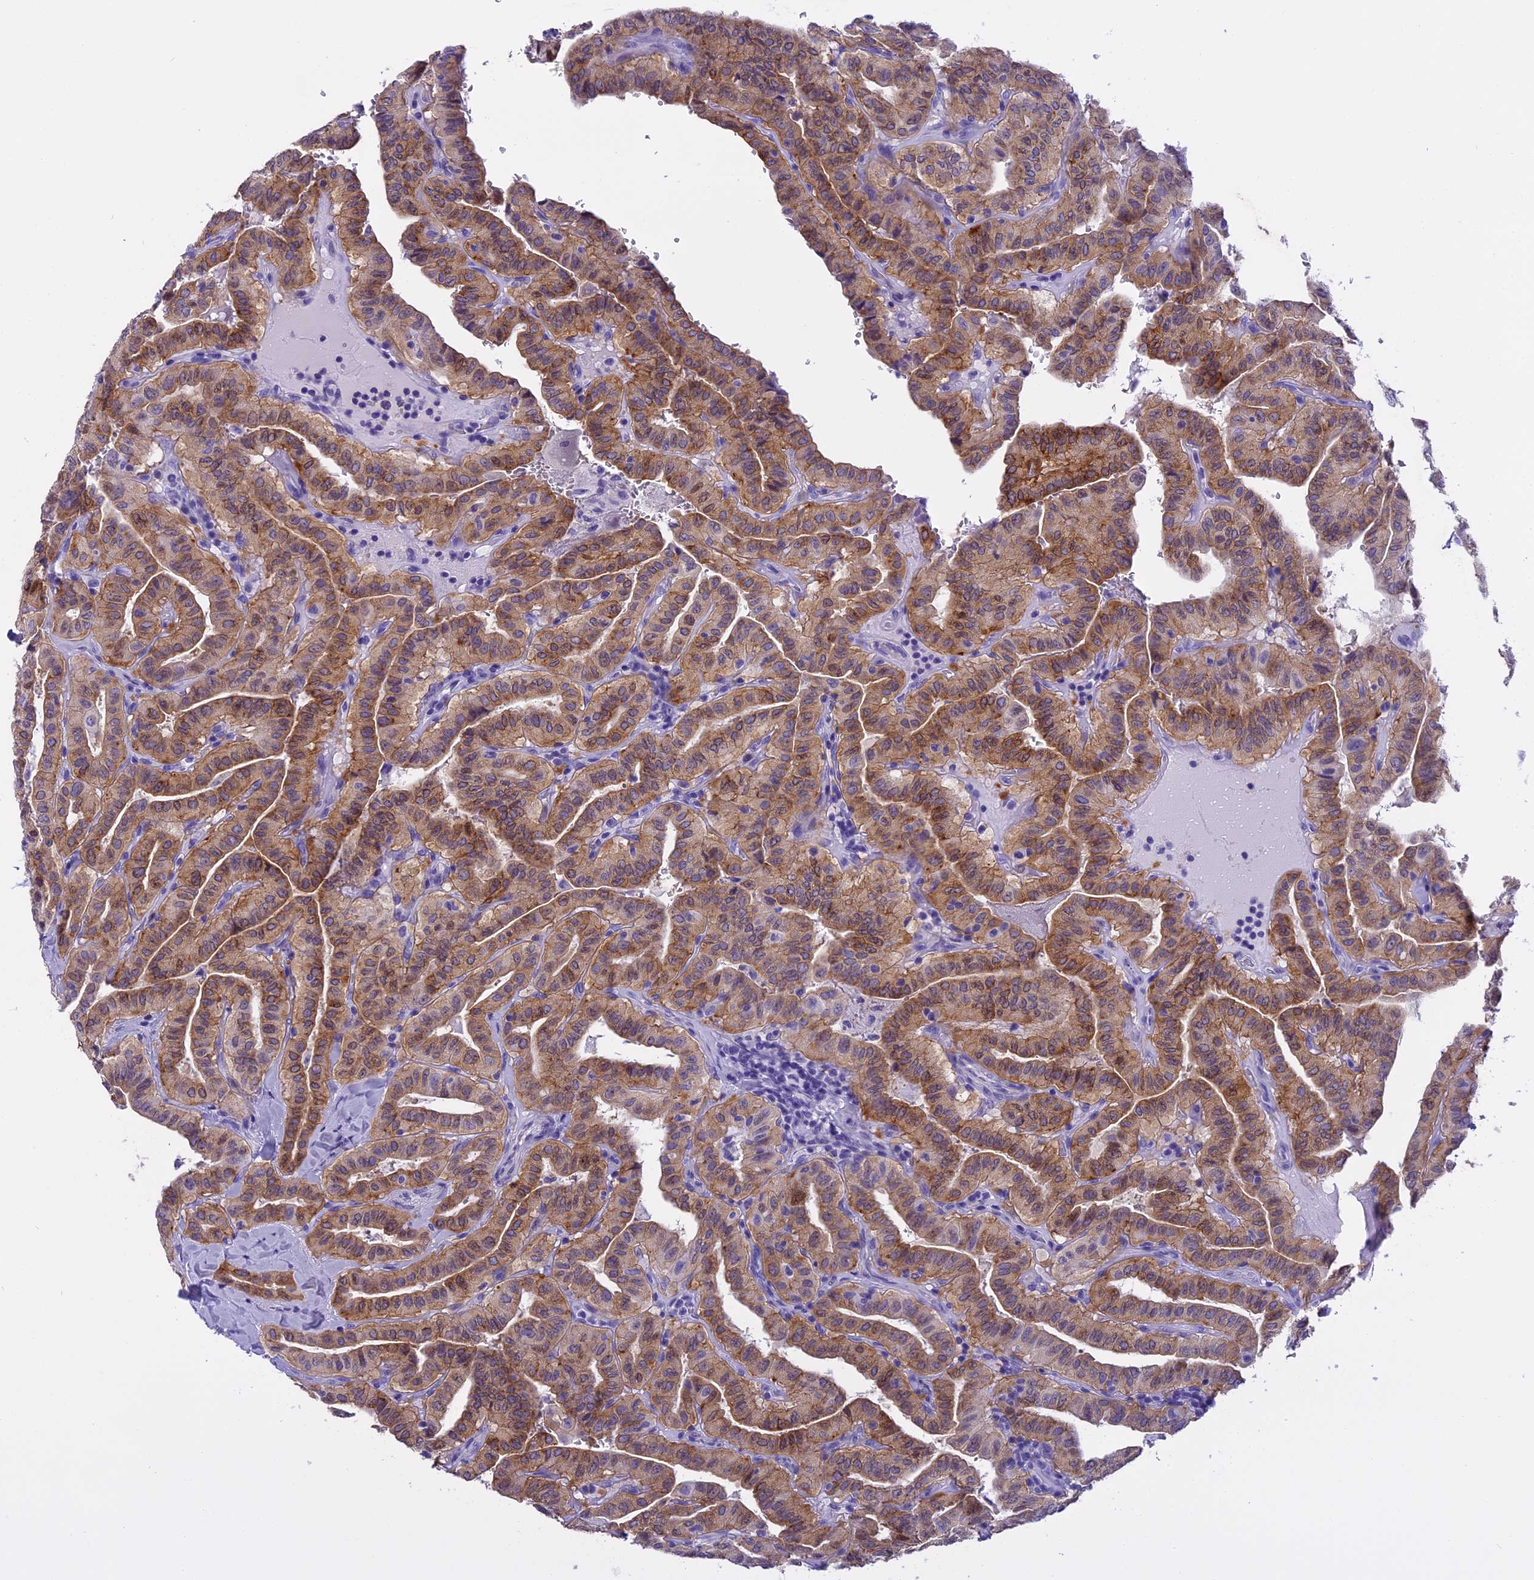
{"staining": {"intensity": "moderate", "quantity": ">75%", "location": "cytoplasmic/membranous"}, "tissue": "thyroid cancer", "cell_type": "Tumor cells", "image_type": "cancer", "snomed": [{"axis": "morphology", "description": "Papillary adenocarcinoma, NOS"}, {"axis": "topography", "description": "Thyroid gland"}], "caption": "Papillary adenocarcinoma (thyroid) stained with IHC displays moderate cytoplasmic/membranous positivity in about >75% of tumor cells.", "gene": "KCTD14", "patient": {"sex": "male", "age": 77}}